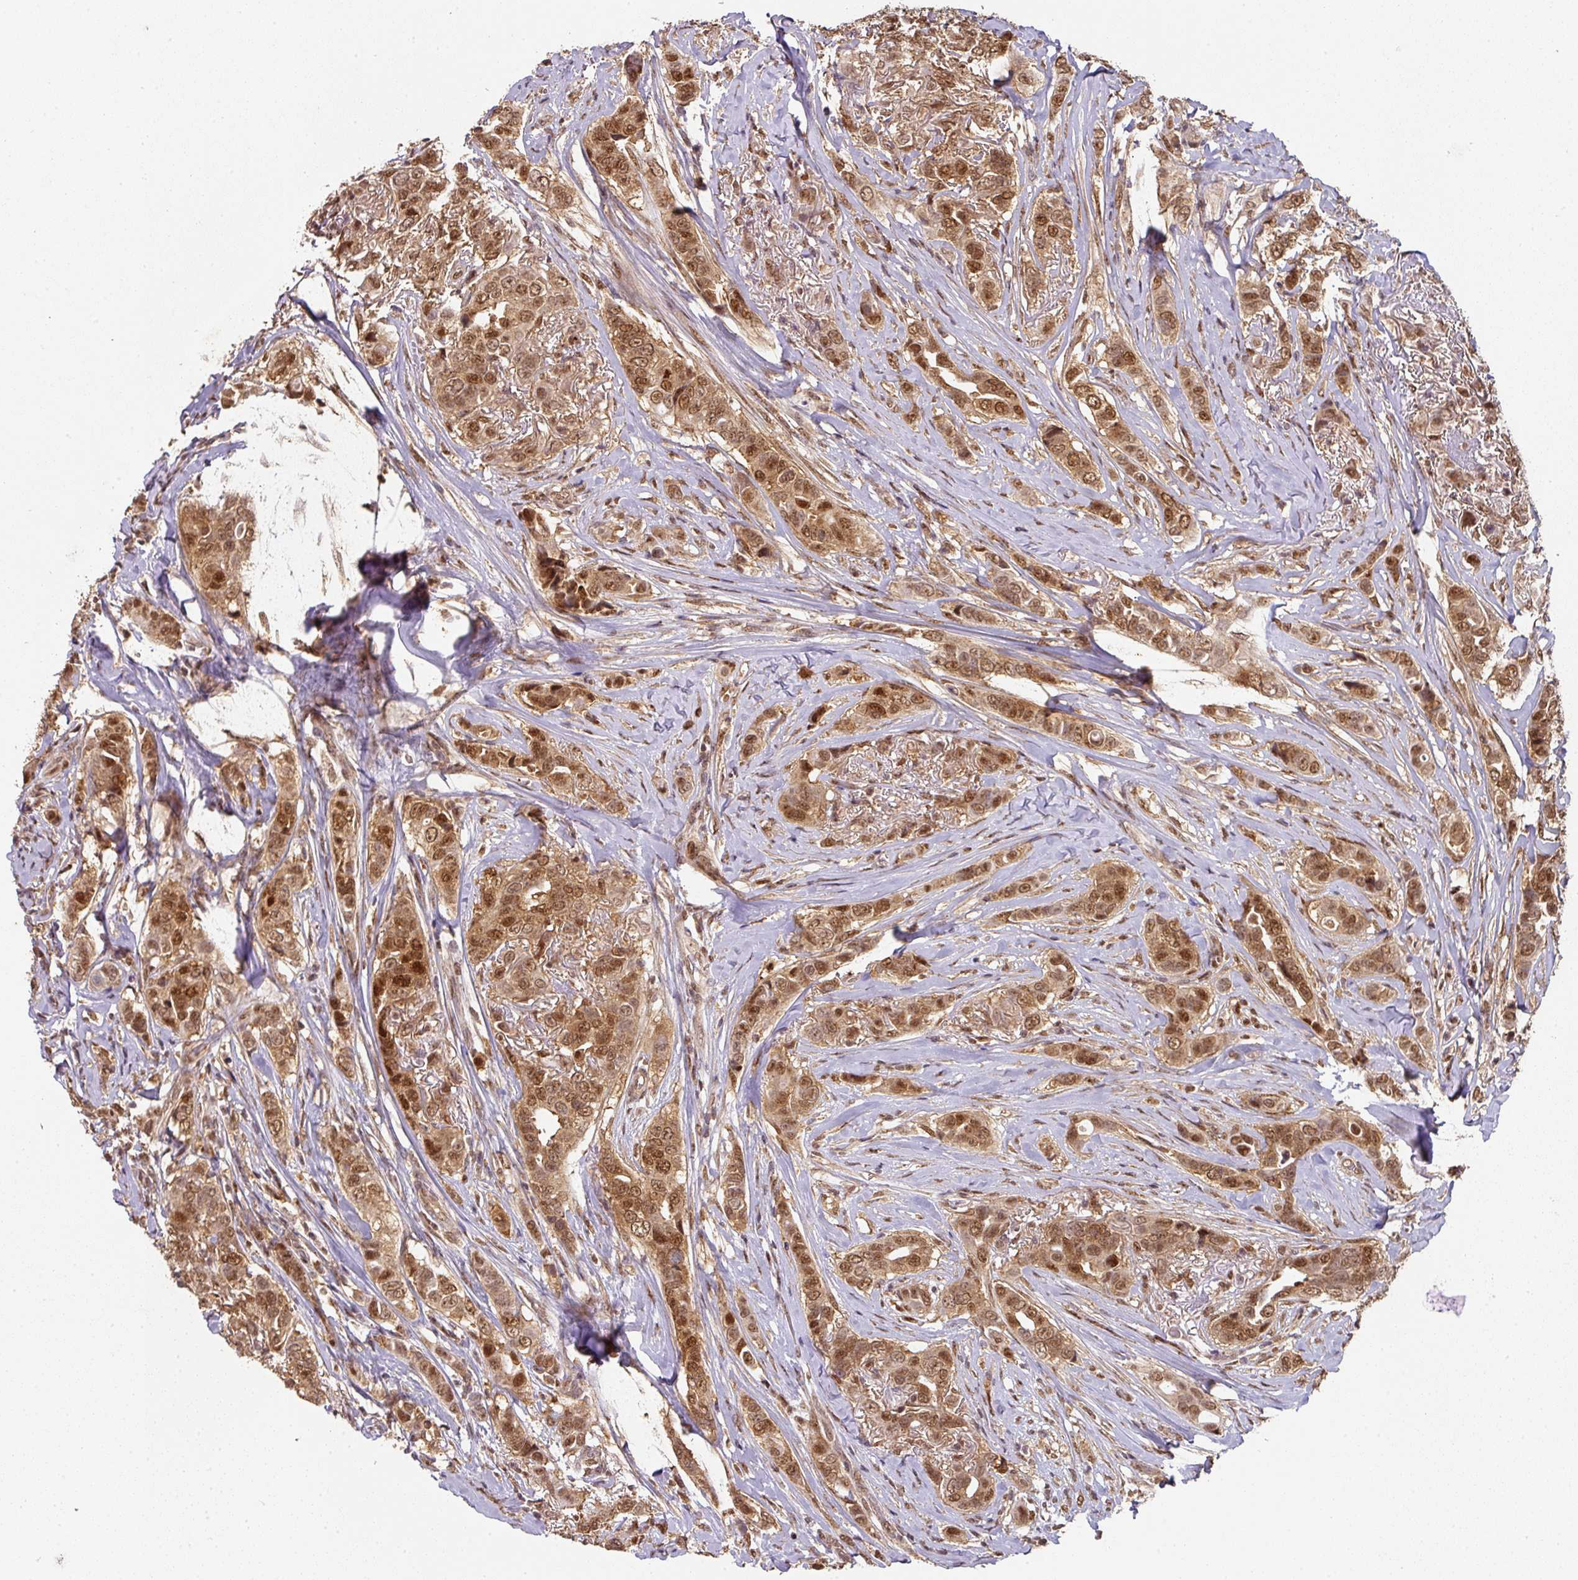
{"staining": {"intensity": "moderate", "quantity": ">75%", "location": "cytoplasmic/membranous,nuclear"}, "tissue": "breast cancer", "cell_type": "Tumor cells", "image_type": "cancer", "snomed": [{"axis": "morphology", "description": "Lobular carcinoma"}, {"axis": "topography", "description": "Breast"}], "caption": "Moderate cytoplasmic/membranous and nuclear expression is identified in approximately >75% of tumor cells in breast cancer (lobular carcinoma). The staining is performed using DAB brown chromogen to label protein expression. The nuclei are counter-stained blue using hematoxylin.", "gene": "RANBP9", "patient": {"sex": "female", "age": 51}}